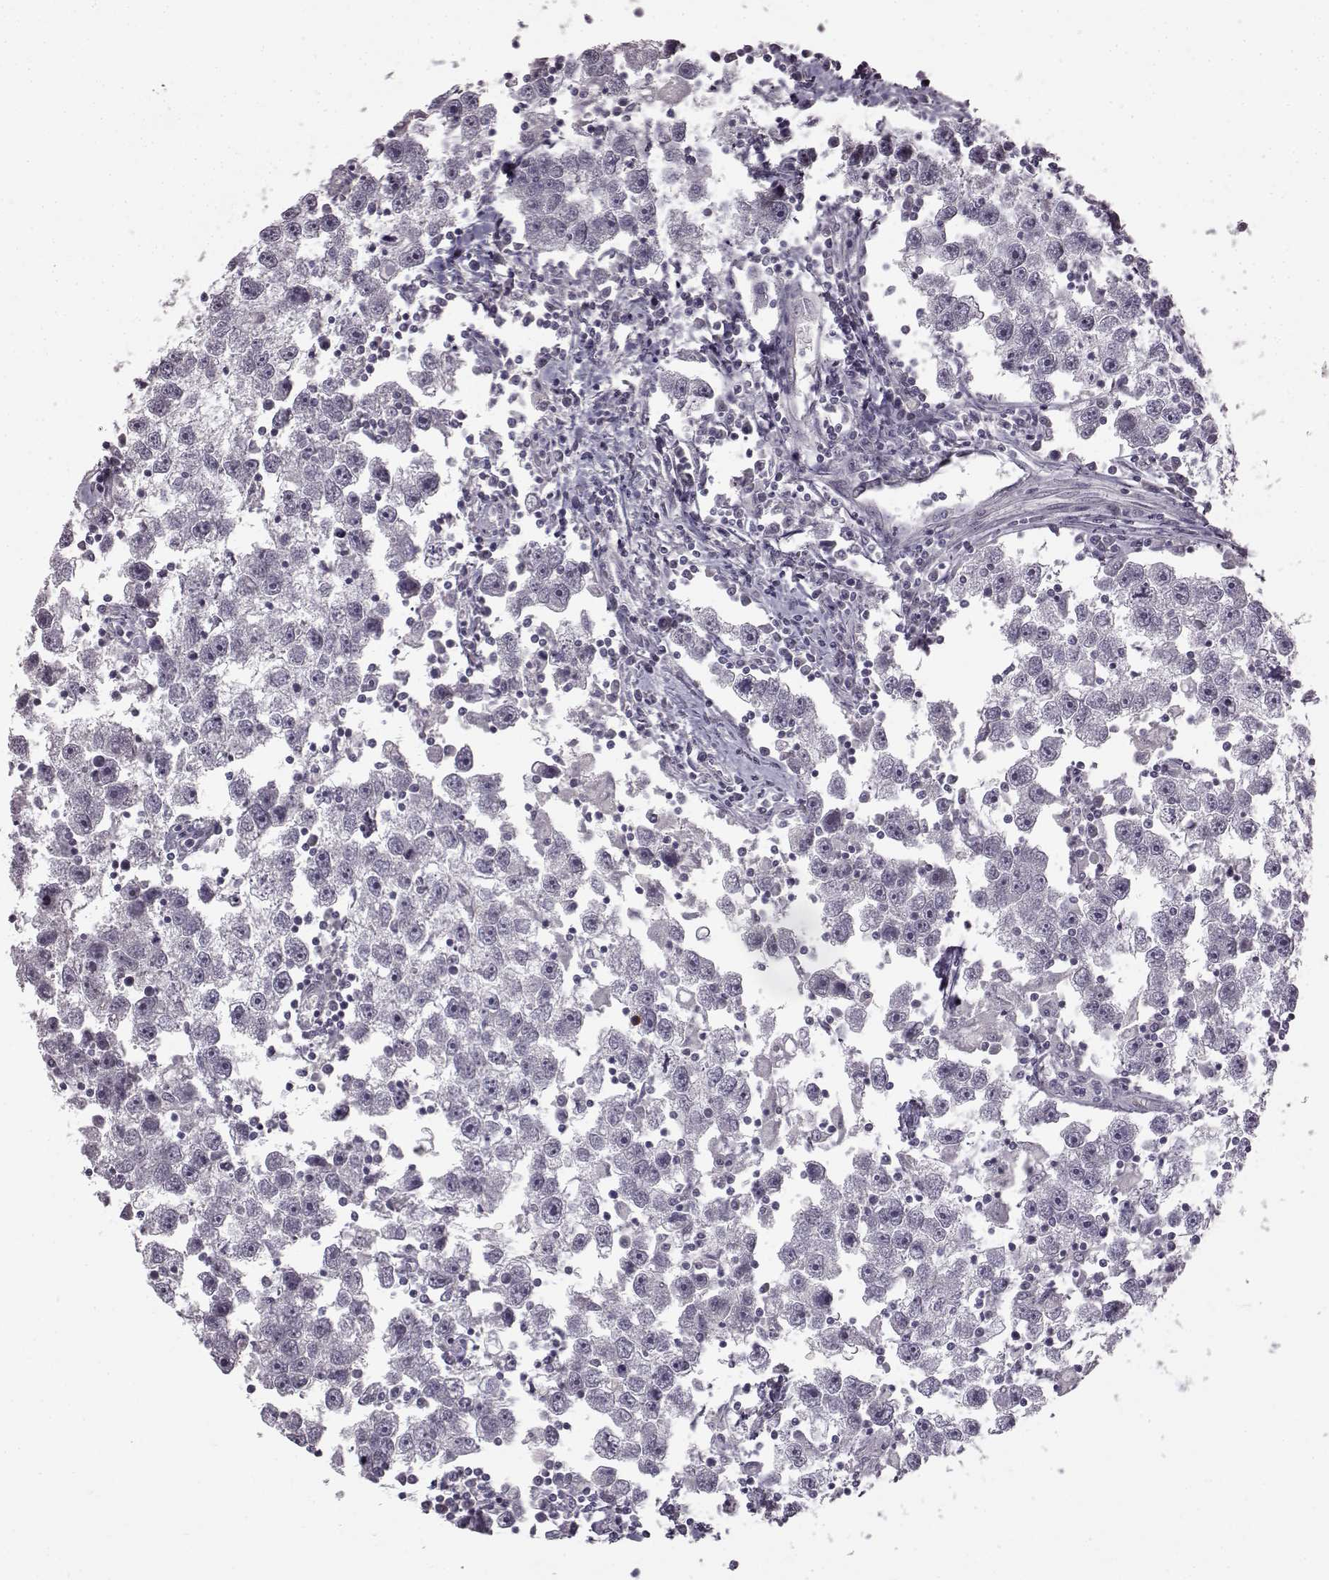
{"staining": {"intensity": "negative", "quantity": "none", "location": "none"}, "tissue": "testis cancer", "cell_type": "Tumor cells", "image_type": "cancer", "snomed": [{"axis": "morphology", "description": "Seminoma, NOS"}, {"axis": "topography", "description": "Testis"}], "caption": "The micrograph reveals no staining of tumor cells in seminoma (testis).", "gene": "LHB", "patient": {"sex": "male", "age": 30}}